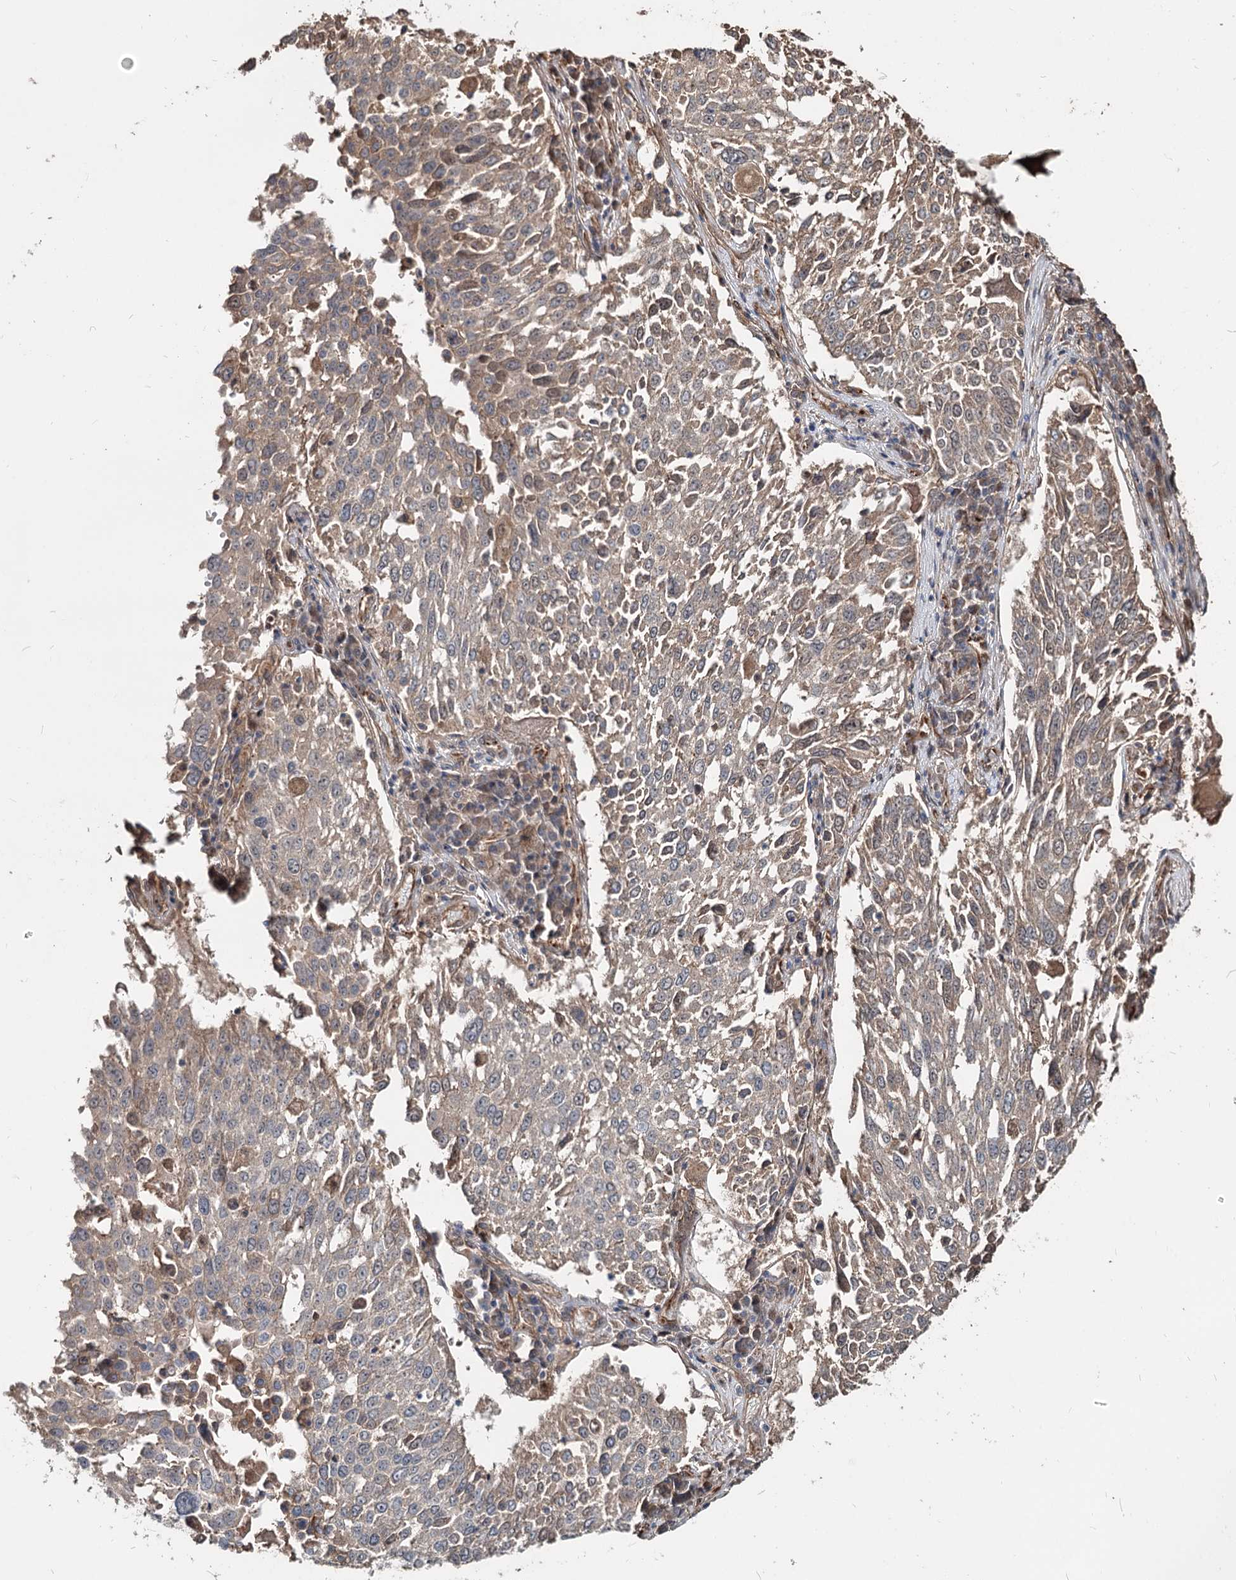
{"staining": {"intensity": "weak", "quantity": "25%-75%", "location": "cytoplasmic/membranous"}, "tissue": "lung cancer", "cell_type": "Tumor cells", "image_type": "cancer", "snomed": [{"axis": "morphology", "description": "Squamous cell carcinoma, NOS"}, {"axis": "topography", "description": "Lung"}], "caption": "This histopathology image demonstrates IHC staining of human lung squamous cell carcinoma, with low weak cytoplasmic/membranous positivity in about 25%-75% of tumor cells.", "gene": "SPART", "patient": {"sex": "male", "age": 65}}